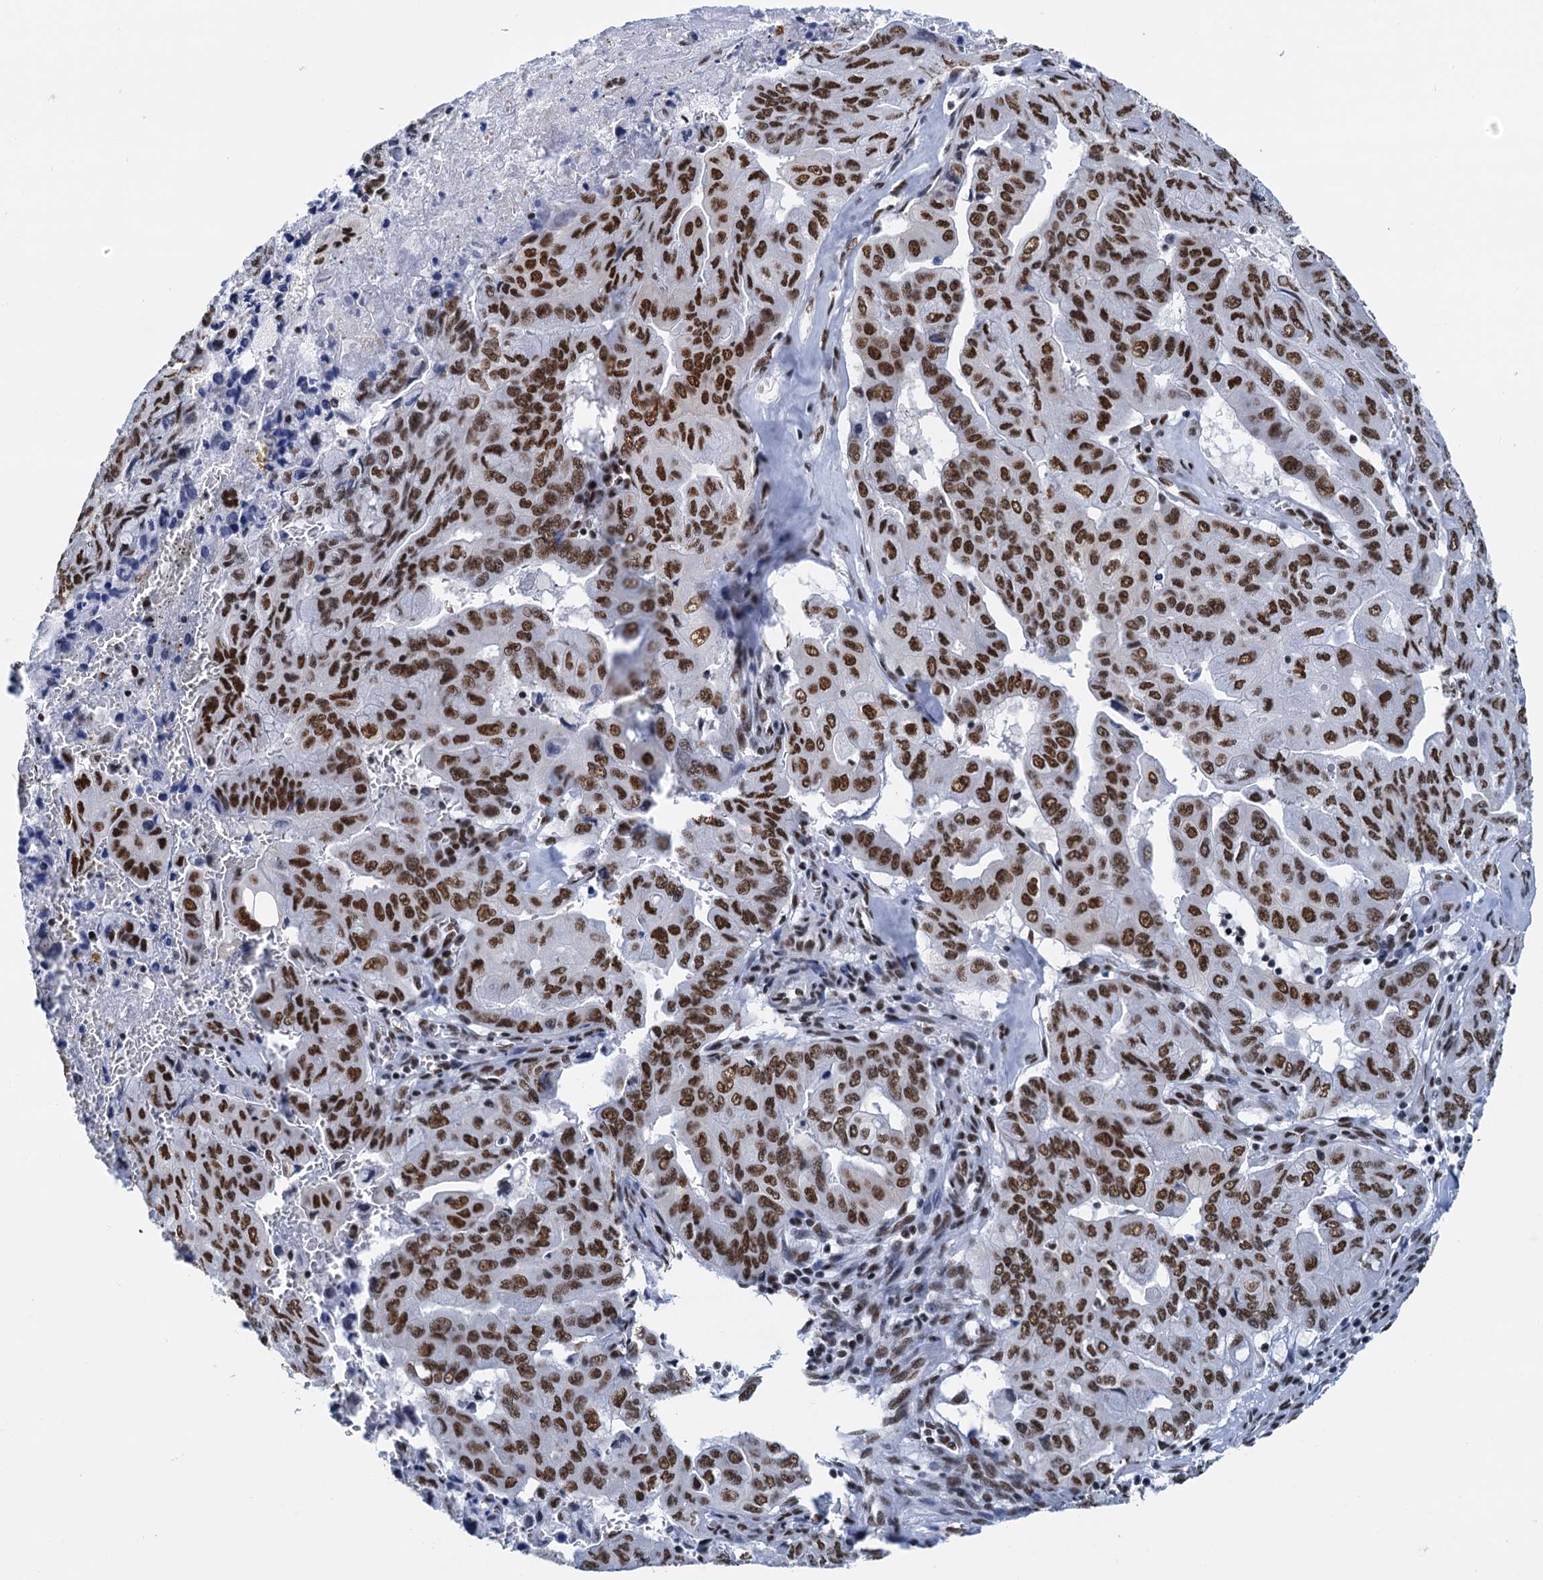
{"staining": {"intensity": "strong", "quantity": ">75%", "location": "nuclear"}, "tissue": "pancreatic cancer", "cell_type": "Tumor cells", "image_type": "cancer", "snomed": [{"axis": "morphology", "description": "Adenocarcinoma, NOS"}, {"axis": "topography", "description": "Pancreas"}], "caption": "Immunohistochemistry of pancreatic cancer reveals high levels of strong nuclear positivity in approximately >75% of tumor cells.", "gene": "SLTM", "patient": {"sex": "male", "age": 51}}